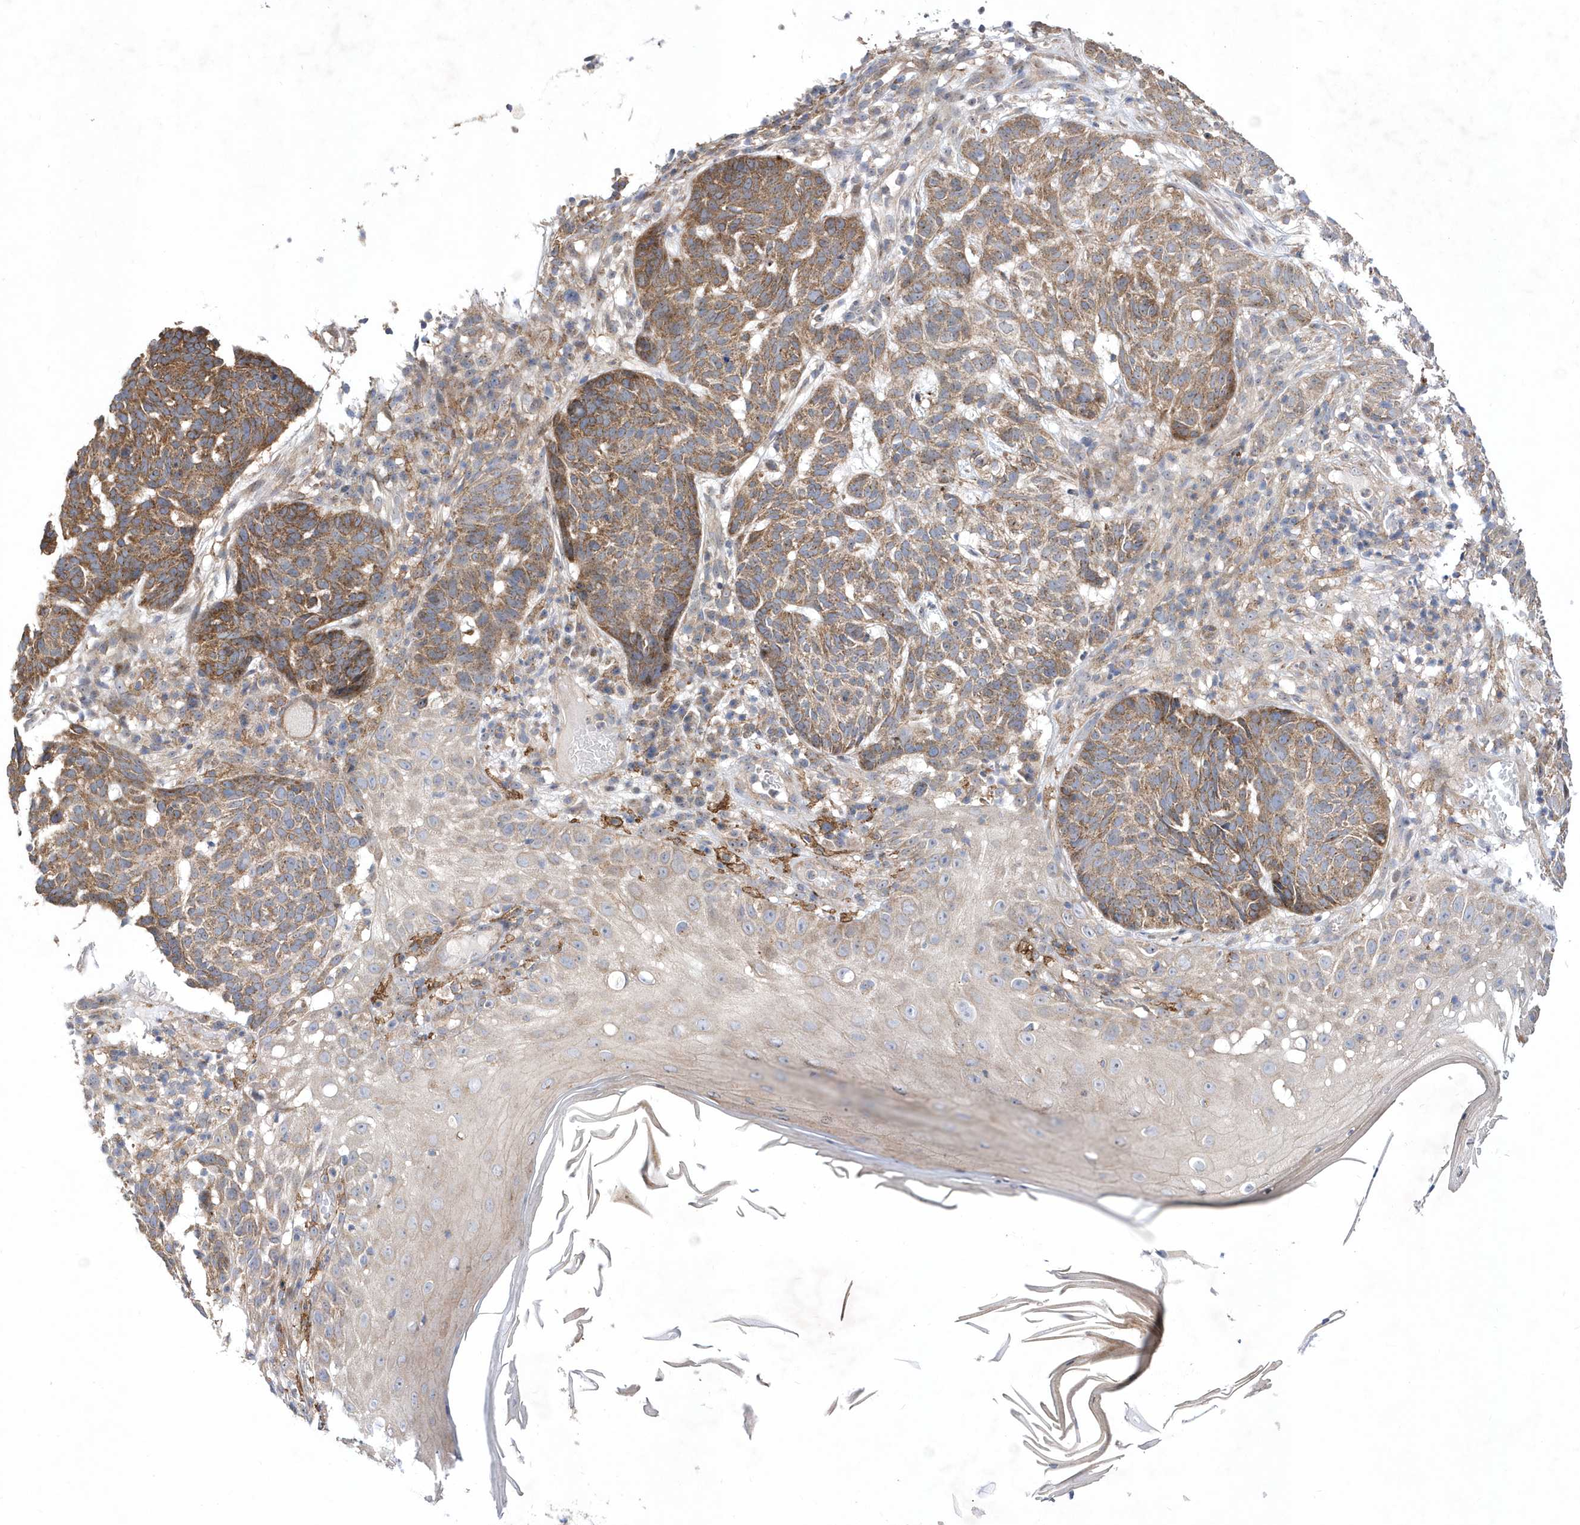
{"staining": {"intensity": "moderate", "quantity": ">75%", "location": "cytoplasmic/membranous"}, "tissue": "skin cancer", "cell_type": "Tumor cells", "image_type": "cancer", "snomed": [{"axis": "morphology", "description": "Basal cell carcinoma"}, {"axis": "topography", "description": "Skin"}], "caption": "Skin basal cell carcinoma stained with a protein marker shows moderate staining in tumor cells.", "gene": "LONRF2", "patient": {"sex": "male", "age": 85}}